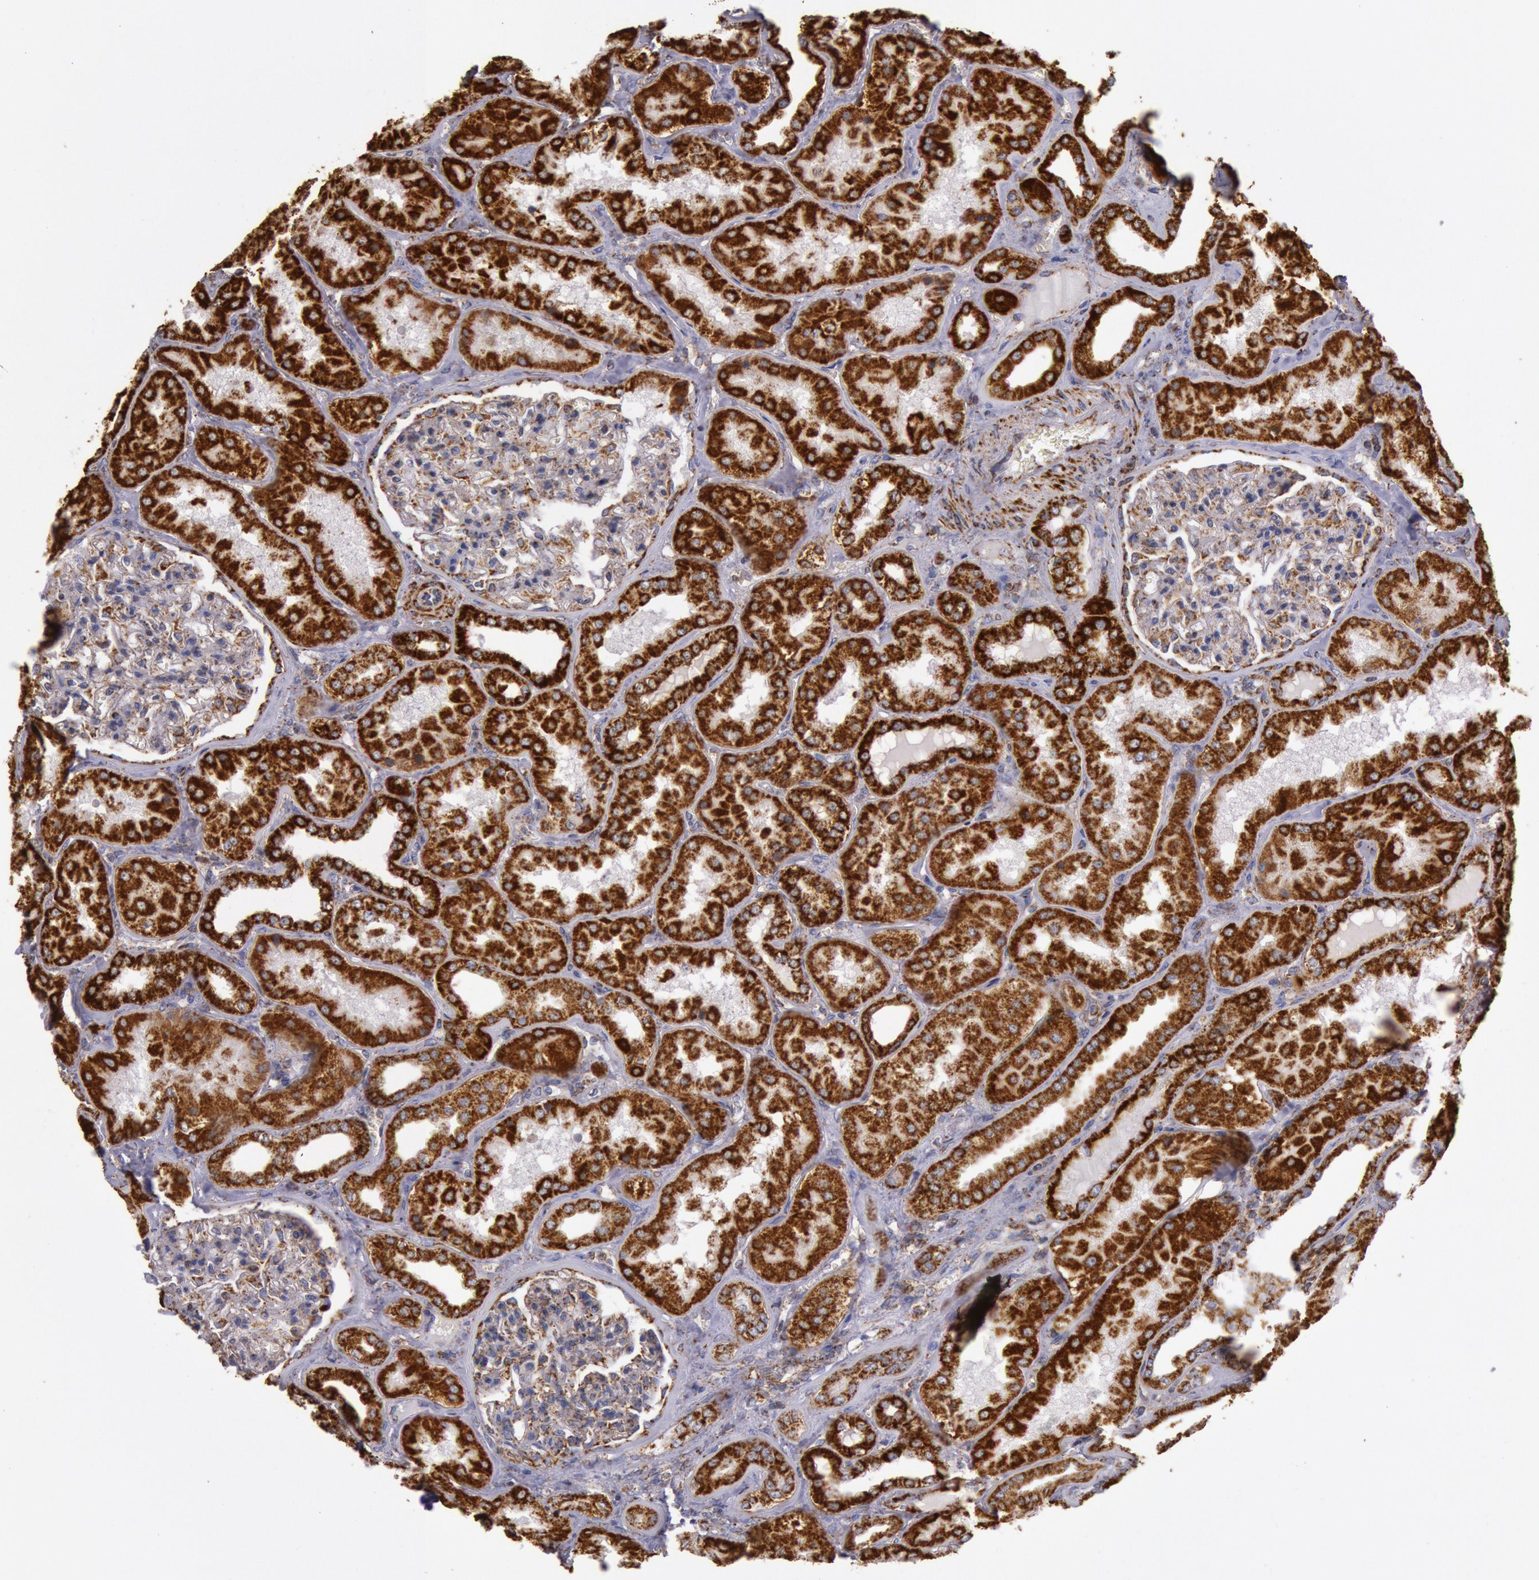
{"staining": {"intensity": "moderate", "quantity": "25%-75%", "location": "cytoplasmic/membranous"}, "tissue": "kidney", "cell_type": "Cells in glomeruli", "image_type": "normal", "snomed": [{"axis": "morphology", "description": "Normal tissue, NOS"}, {"axis": "topography", "description": "Kidney"}], "caption": "Immunohistochemical staining of unremarkable kidney demonstrates medium levels of moderate cytoplasmic/membranous staining in about 25%-75% of cells in glomeruli. (DAB (3,3'-diaminobenzidine) = brown stain, brightfield microscopy at high magnification).", "gene": "CYC1", "patient": {"sex": "female", "age": 56}}